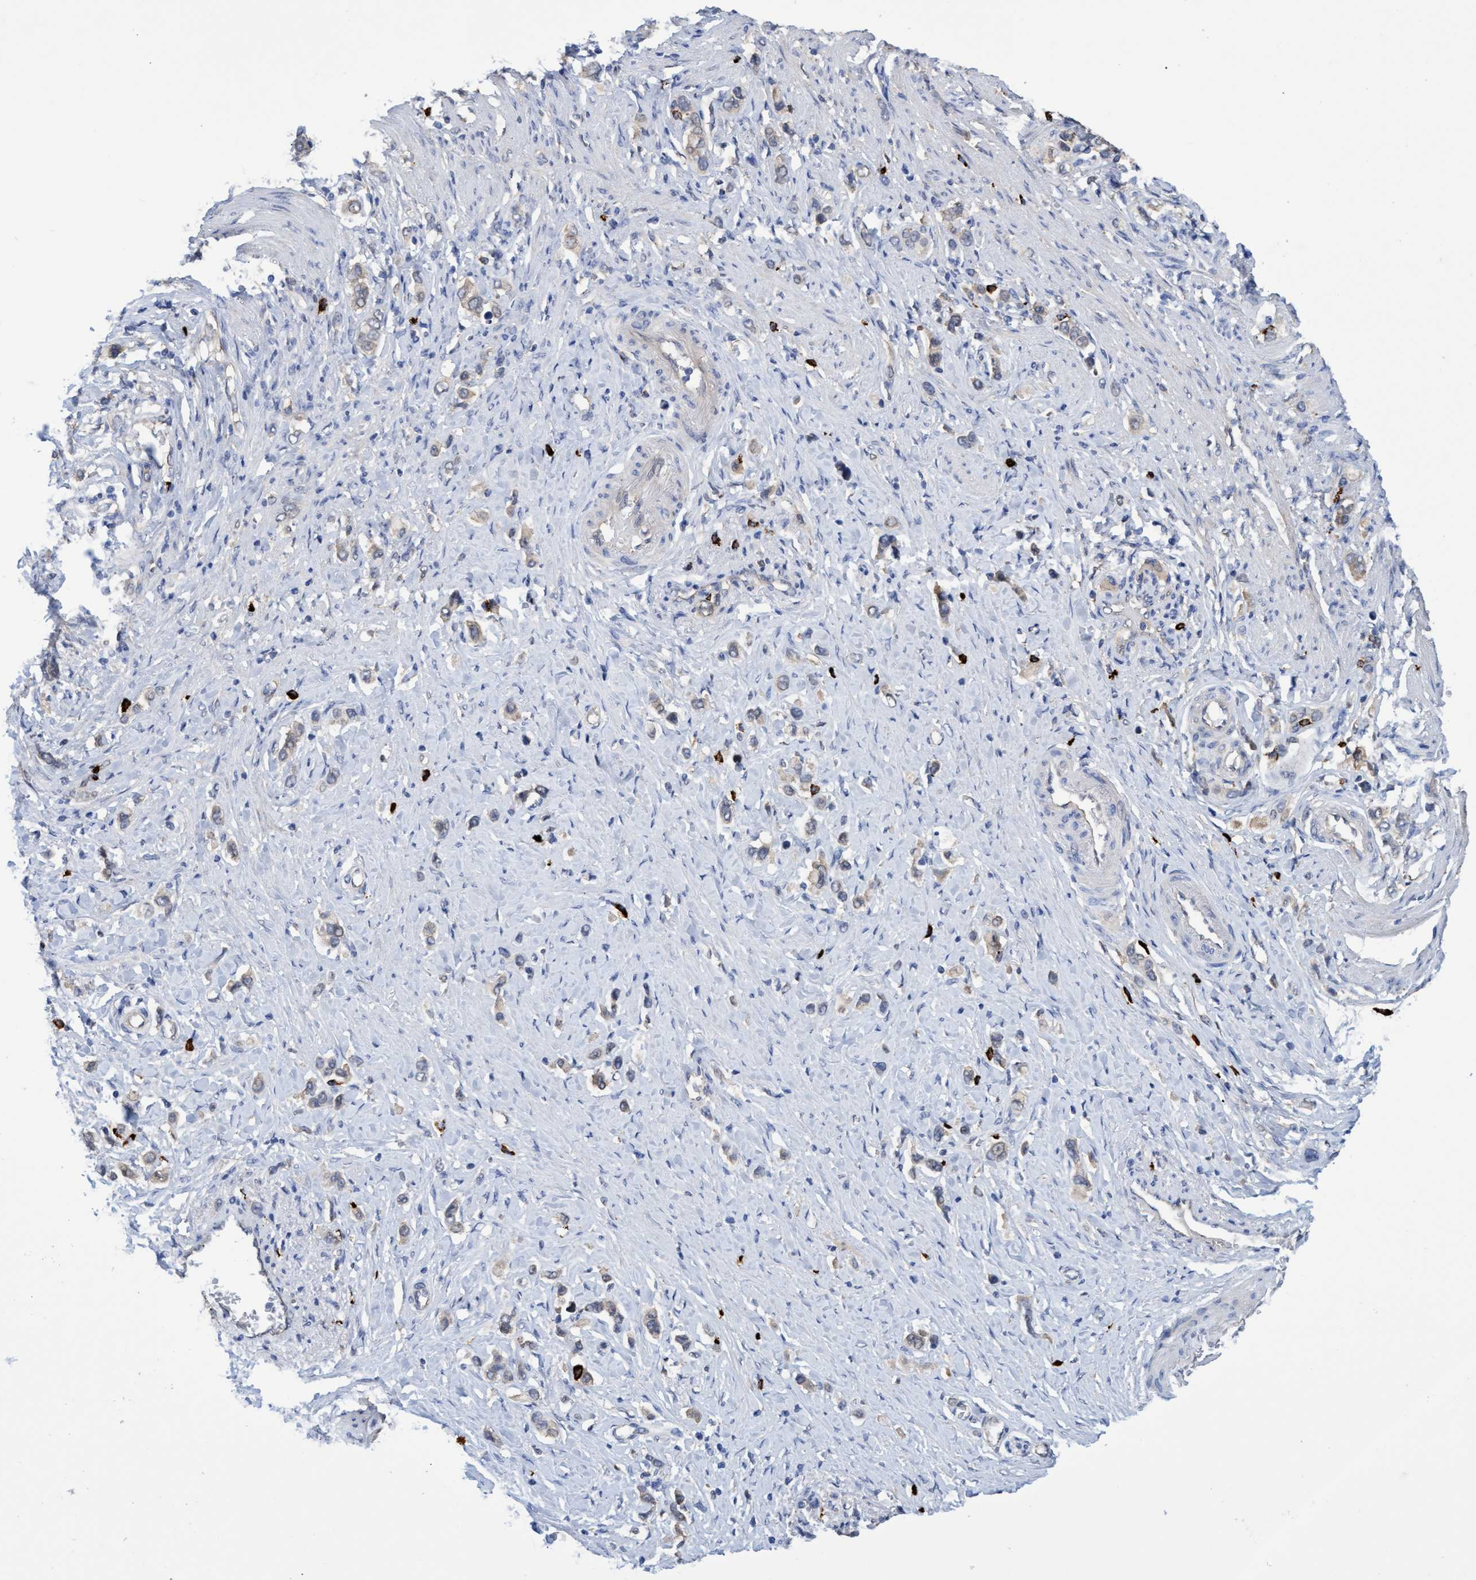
{"staining": {"intensity": "moderate", "quantity": "25%-75%", "location": "cytoplasmic/membranous"}, "tissue": "stomach cancer", "cell_type": "Tumor cells", "image_type": "cancer", "snomed": [{"axis": "morphology", "description": "Adenocarcinoma, NOS"}, {"axis": "topography", "description": "Stomach"}], "caption": "Immunohistochemistry (IHC) of human stomach cancer demonstrates medium levels of moderate cytoplasmic/membranous positivity in about 25%-75% of tumor cells. (IHC, brightfield microscopy, high magnification).", "gene": "PNPO", "patient": {"sex": "female", "age": 65}}